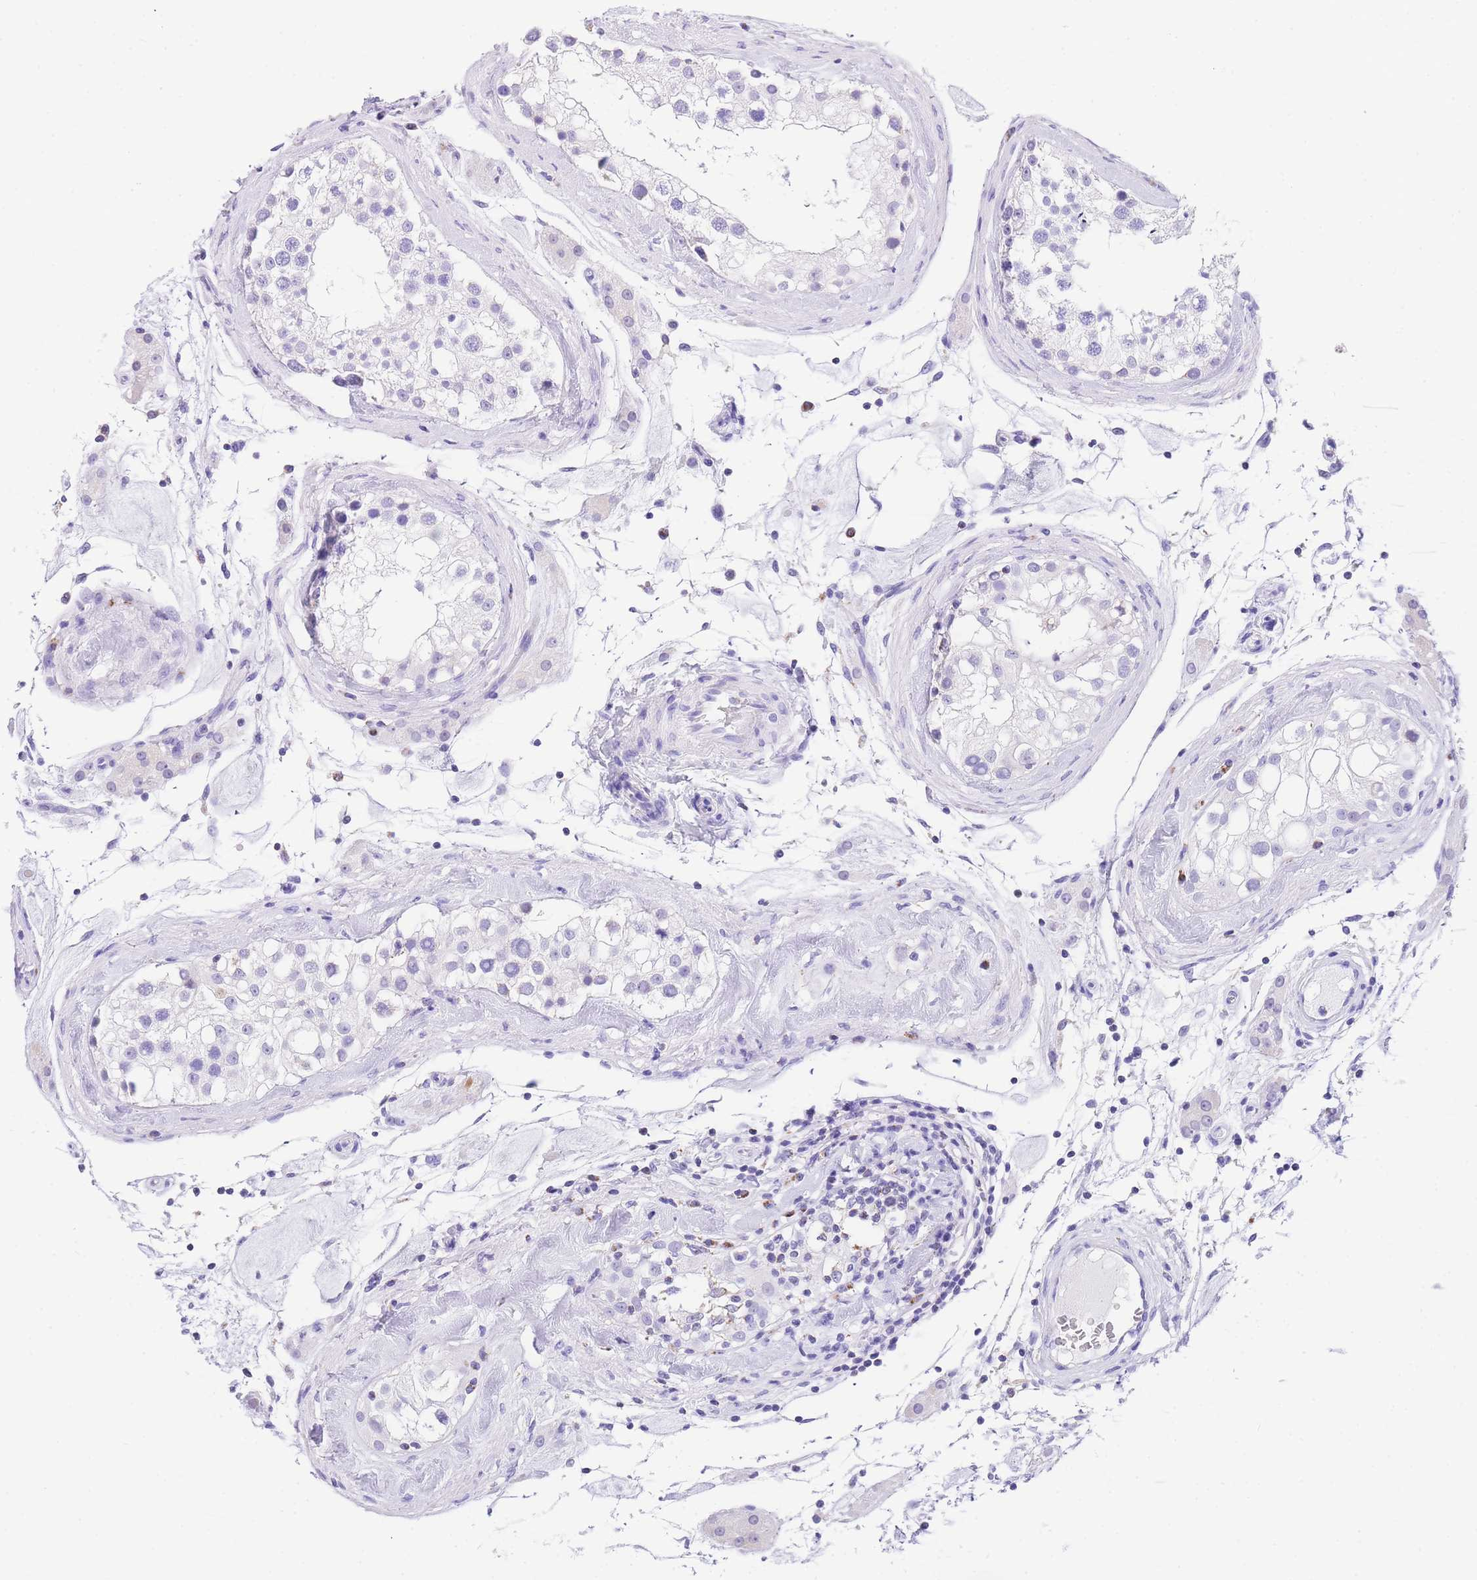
{"staining": {"intensity": "negative", "quantity": "none", "location": "none"}, "tissue": "testis", "cell_type": "Cells in seminiferous ducts", "image_type": "normal", "snomed": [{"axis": "morphology", "description": "Normal tissue, NOS"}, {"axis": "topography", "description": "Testis"}], "caption": "IHC photomicrograph of normal testis stained for a protein (brown), which shows no expression in cells in seminiferous ducts.", "gene": "NKD2", "patient": {"sex": "male", "age": 46}}